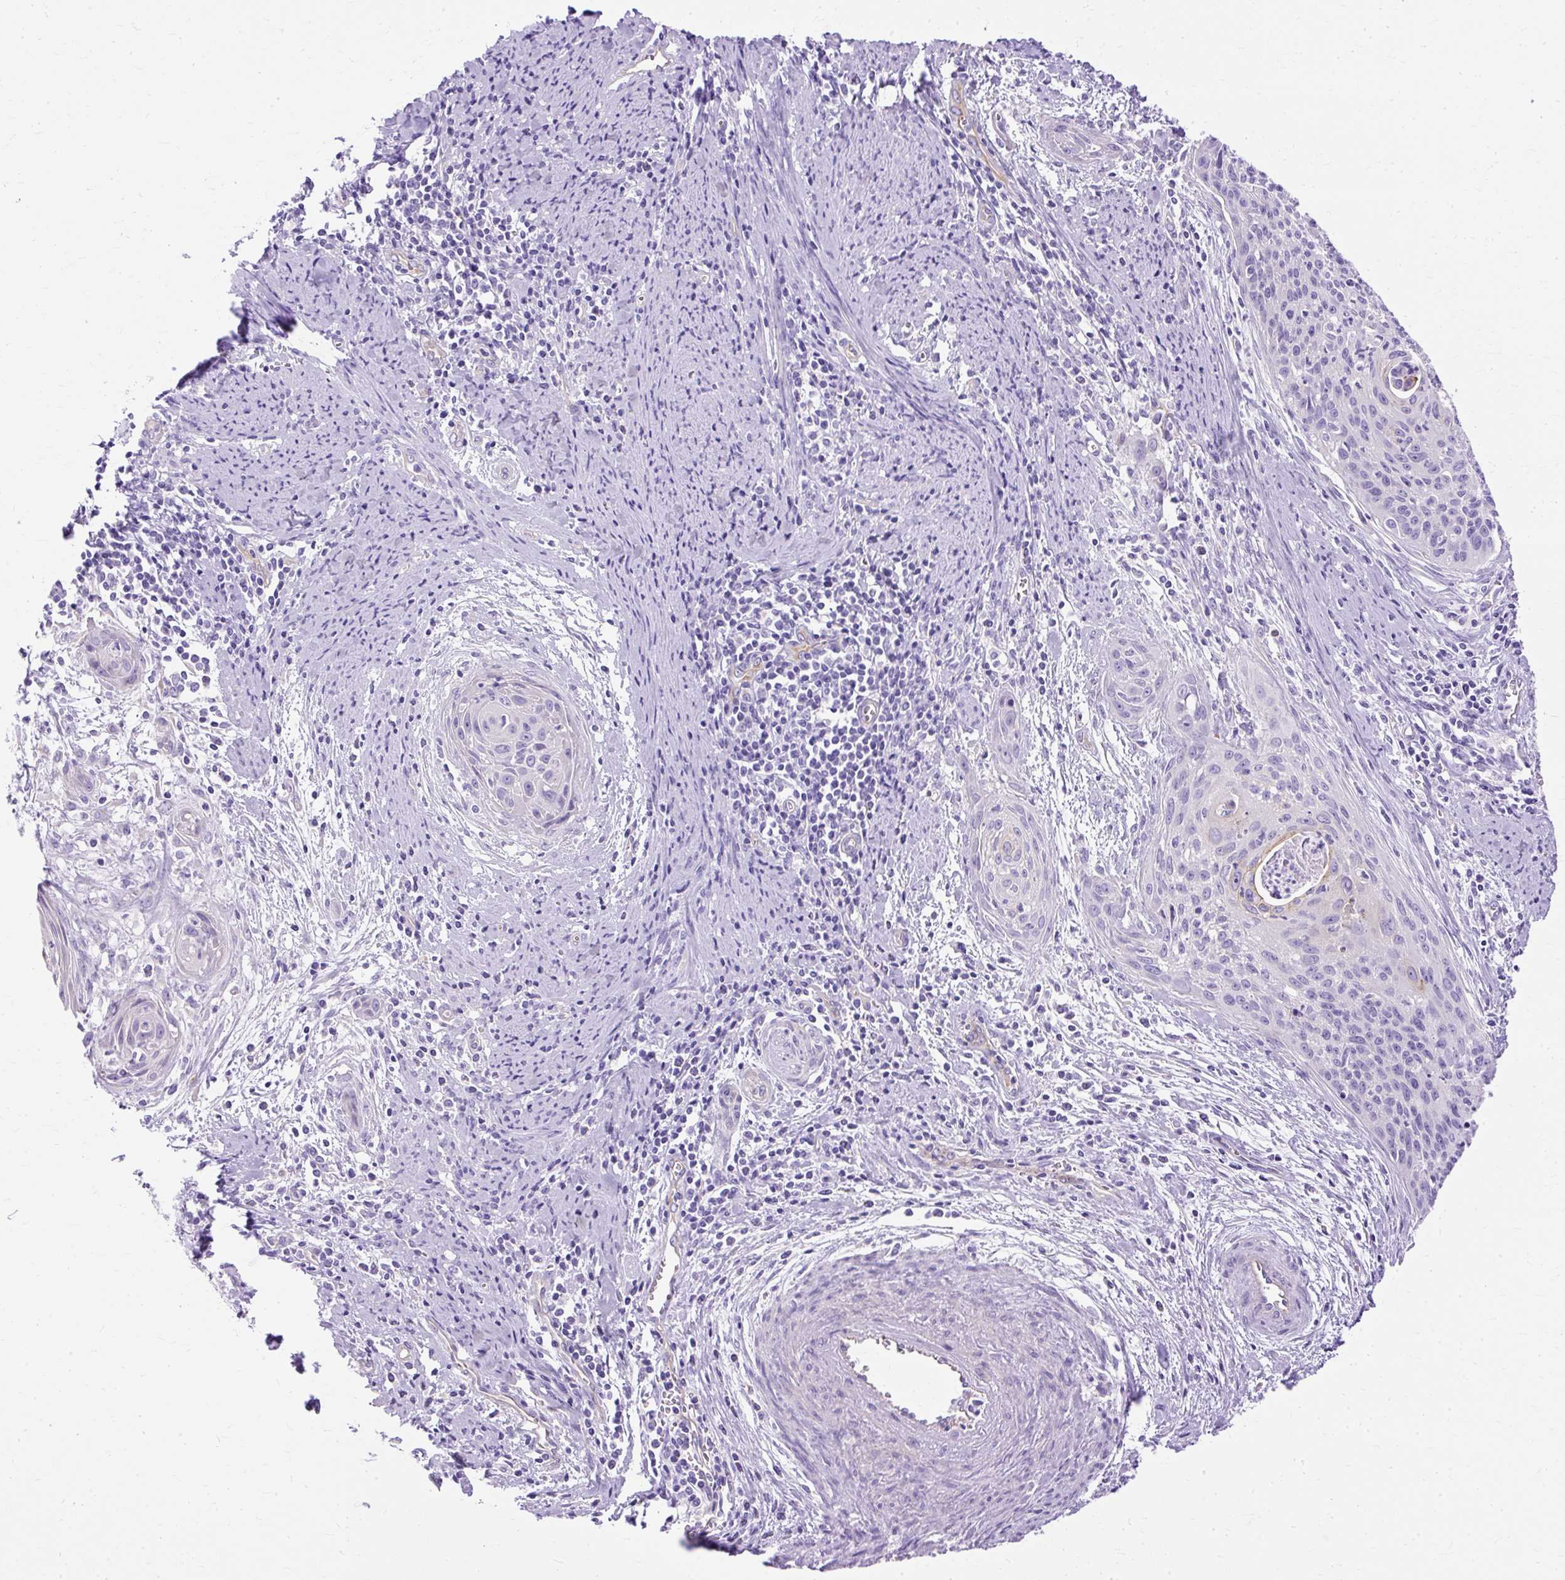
{"staining": {"intensity": "negative", "quantity": "none", "location": "none"}, "tissue": "cervical cancer", "cell_type": "Tumor cells", "image_type": "cancer", "snomed": [{"axis": "morphology", "description": "Squamous cell carcinoma, NOS"}, {"axis": "topography", "description": "Cervix"}], "caption": "An image of human cervical squamous cell carcinoma is negative for staining in tumor cells.", "gene": "MYO6", "patient": {"sex": "female", "age": 55}}